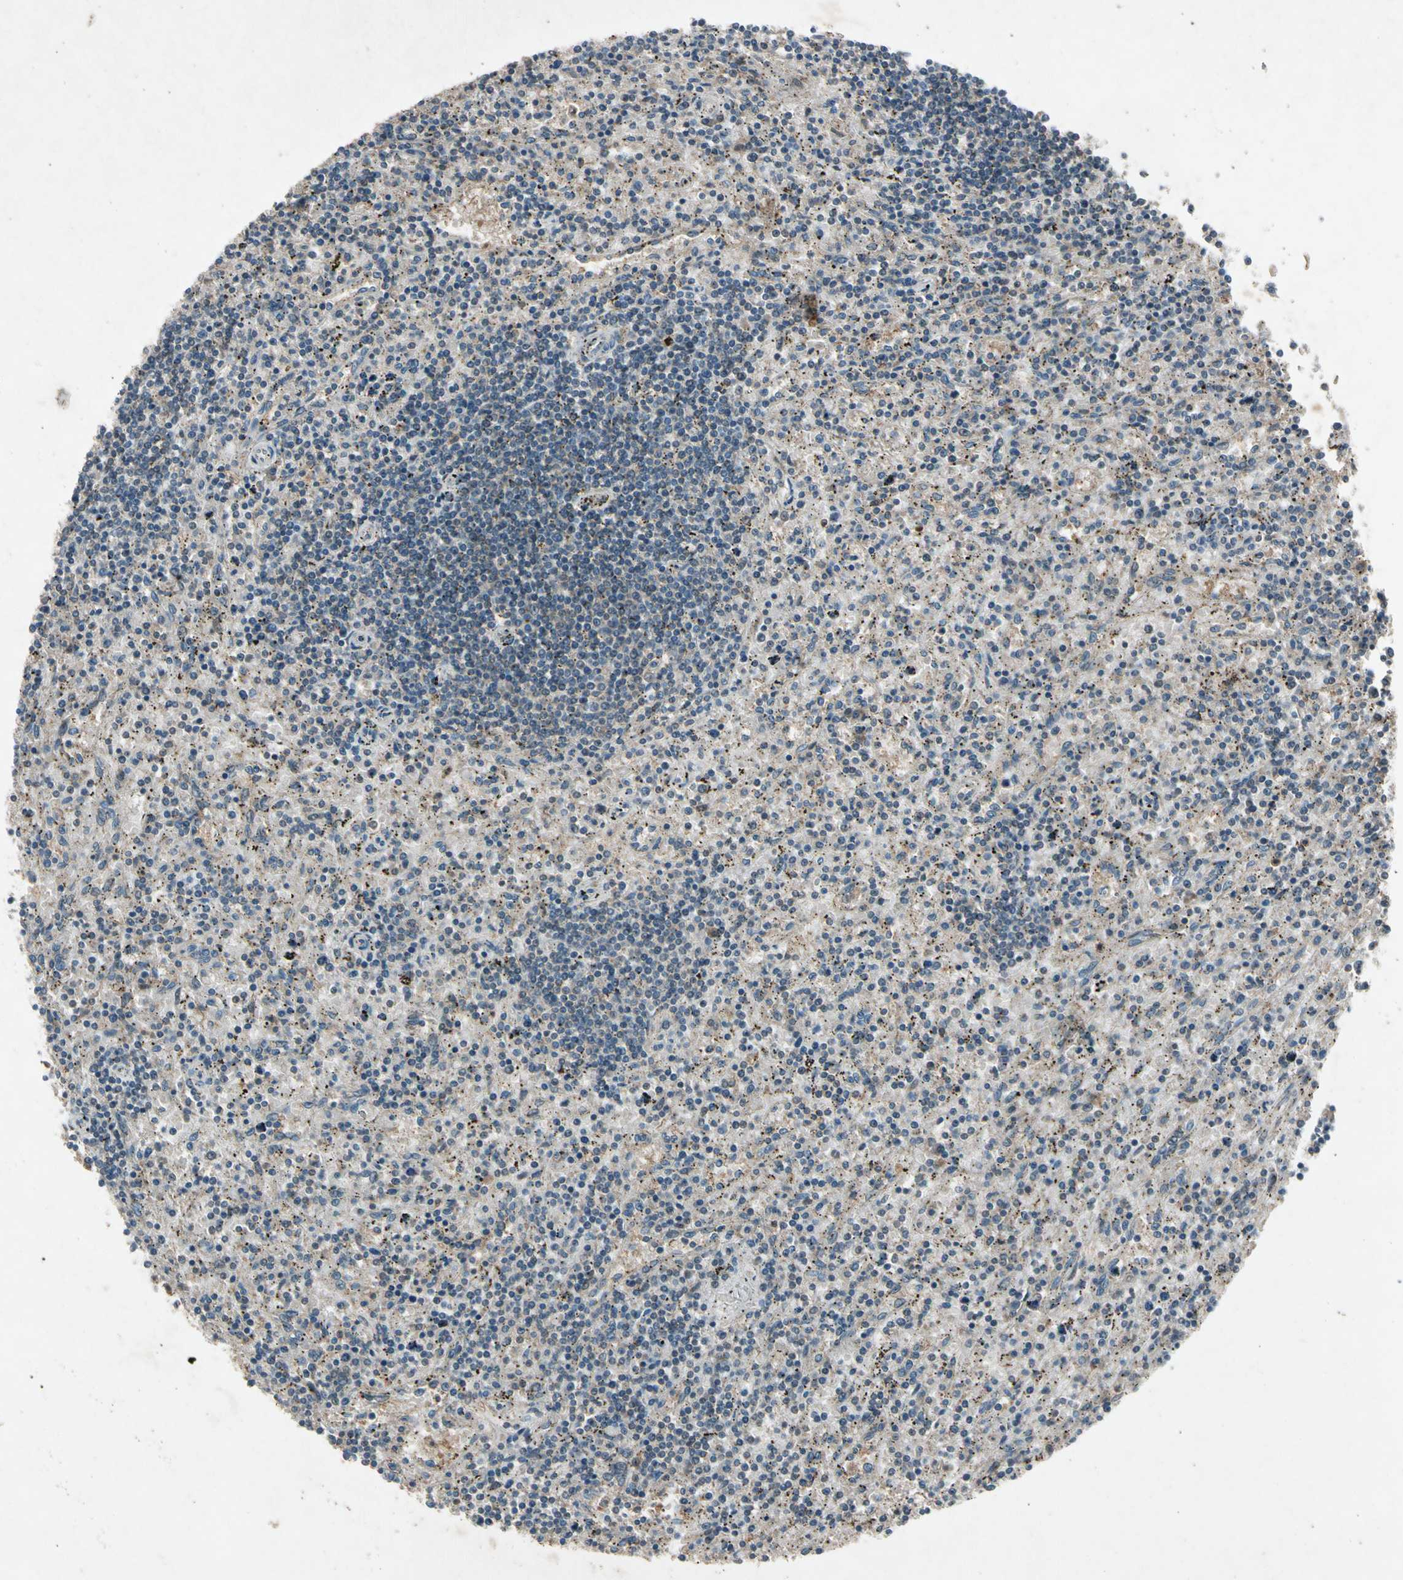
{"staining": {"intensity": "weak", "quantity": "<25%", "location": "cytoplasmic/membranous"}, "tissue": "lymphoma", "cell_type": "Tumor cells", "image_type": "cancer", "snomed": [{"axis": "morphology", "description": "Malignant lymphoma, non-Hodgkin's type, Low grade"}, {"axis": "topography", "description": "Spleen"}], "caption": "Immunohistochemistry image of malignant lymphoma, non-Hodgkin's type (low-grade) stained for a protein (brown), which demonstrates no staining in tumor cells.", "gene": "GPLD1", "patient": {"sex": "male", "age": 76}}